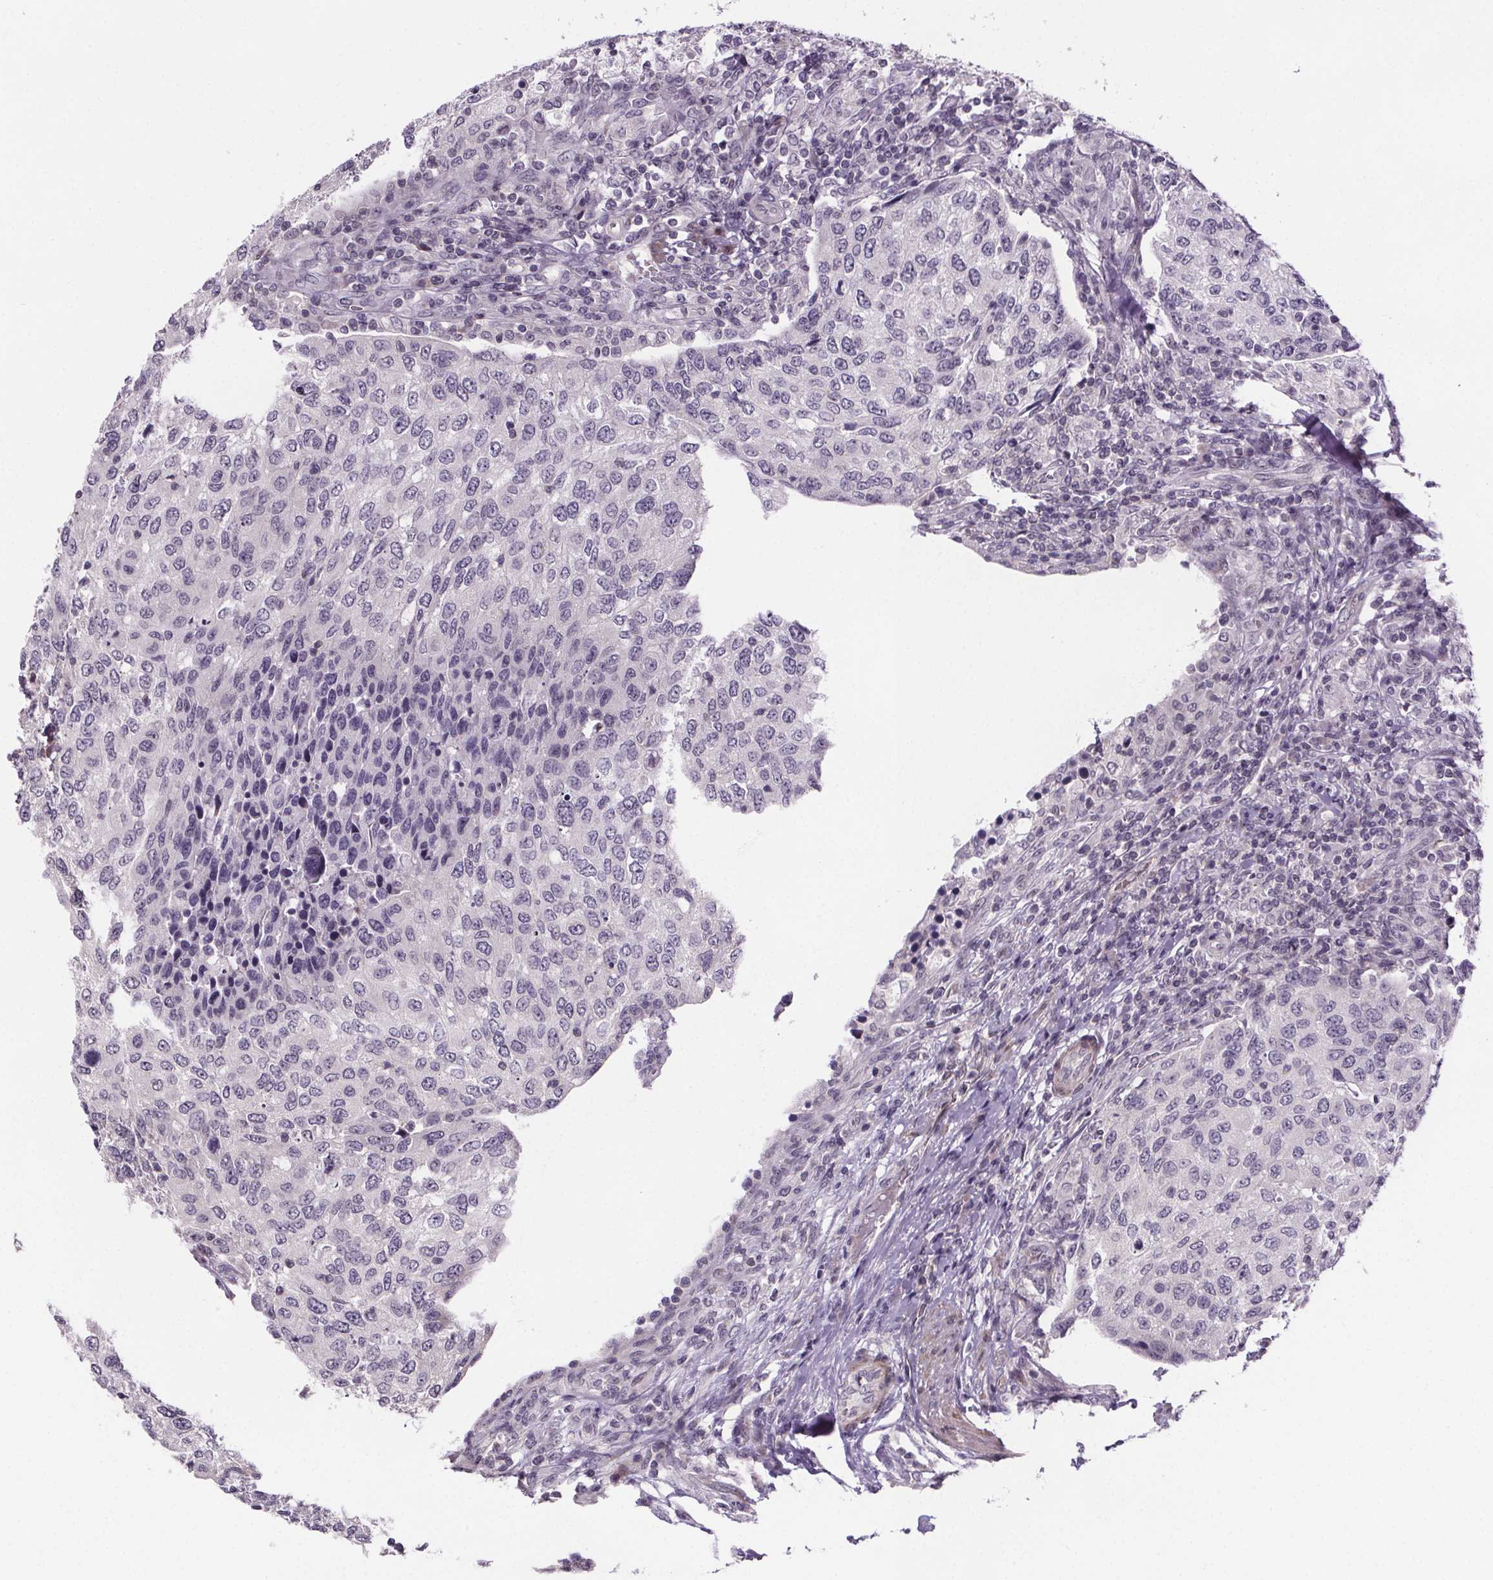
{"staining": {"intensity": "negative", "quantity": "none", "location": "none"}, "tissue": "urothelial cancer", "cell_type": "Tumor cells", "image_type": "cancer", "snomed": [{"axis": "morphology", "description": "Urothelial carcinoma, High grade"}, {"axis": "topography", "description": "Urinary bladder"}], "caption": "Urothelial cancer was stained to show a protein in brown. There is no significant staining in tumor cells.", "gene": "TTC12", "patient": {"sex": "female", "age": 78}}